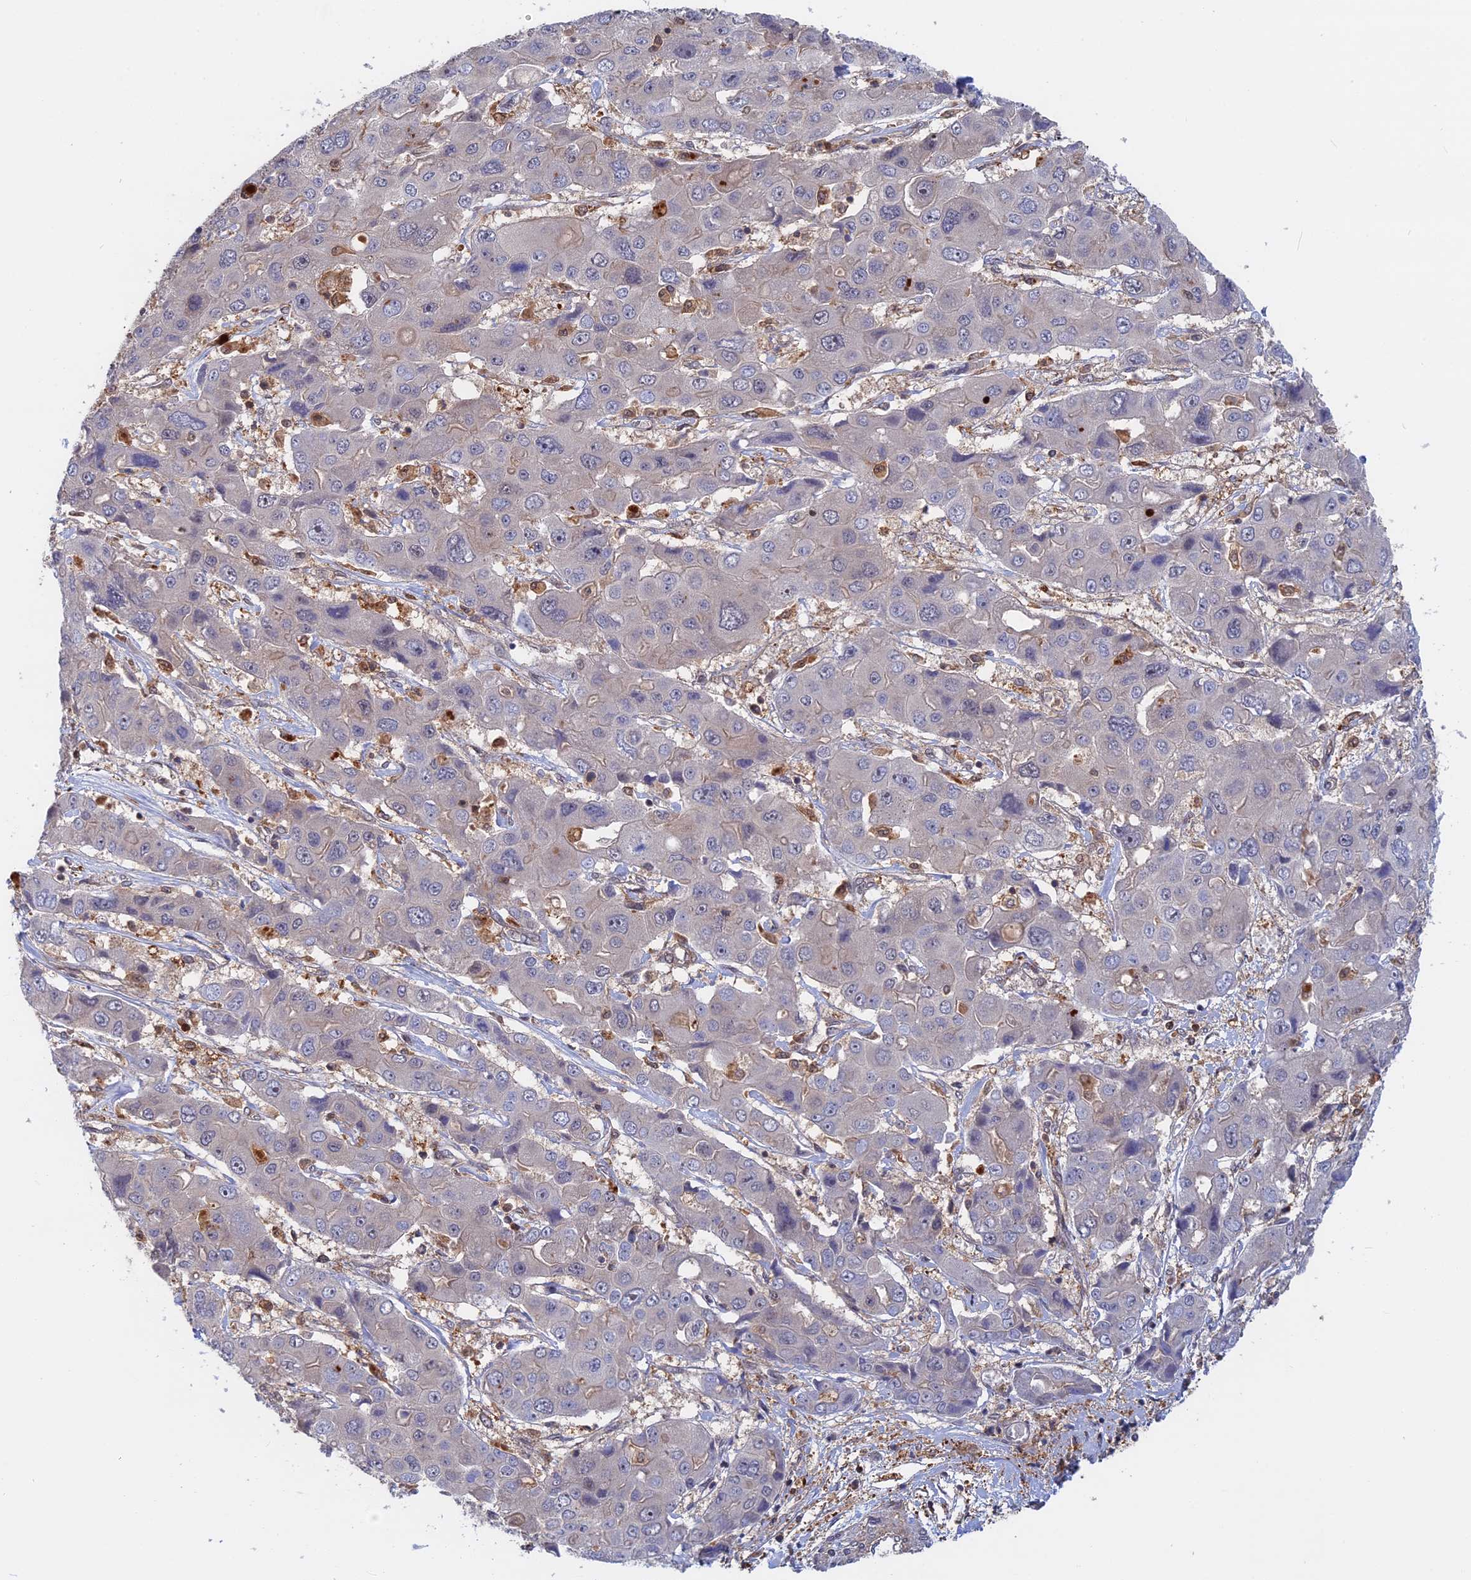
{"staining": {"intensity": "negative", "quantity": "none", "location": "none"}, "tissue": "liver cancer", "cell_type": "Tumor cells", "image_type": "cancer", "snomed": [{"axis": "morphology", "description": "Cholangiocarcinoma"}, {"axis": "topography", "description": "Liver"}], "caption": "Photomicrograph shows no significant protein staining in tumor cells of liver cancer (cholangiocarcinoma).", "gene": "BLVRA", "patient": {"sex": "male", "age": 67}}